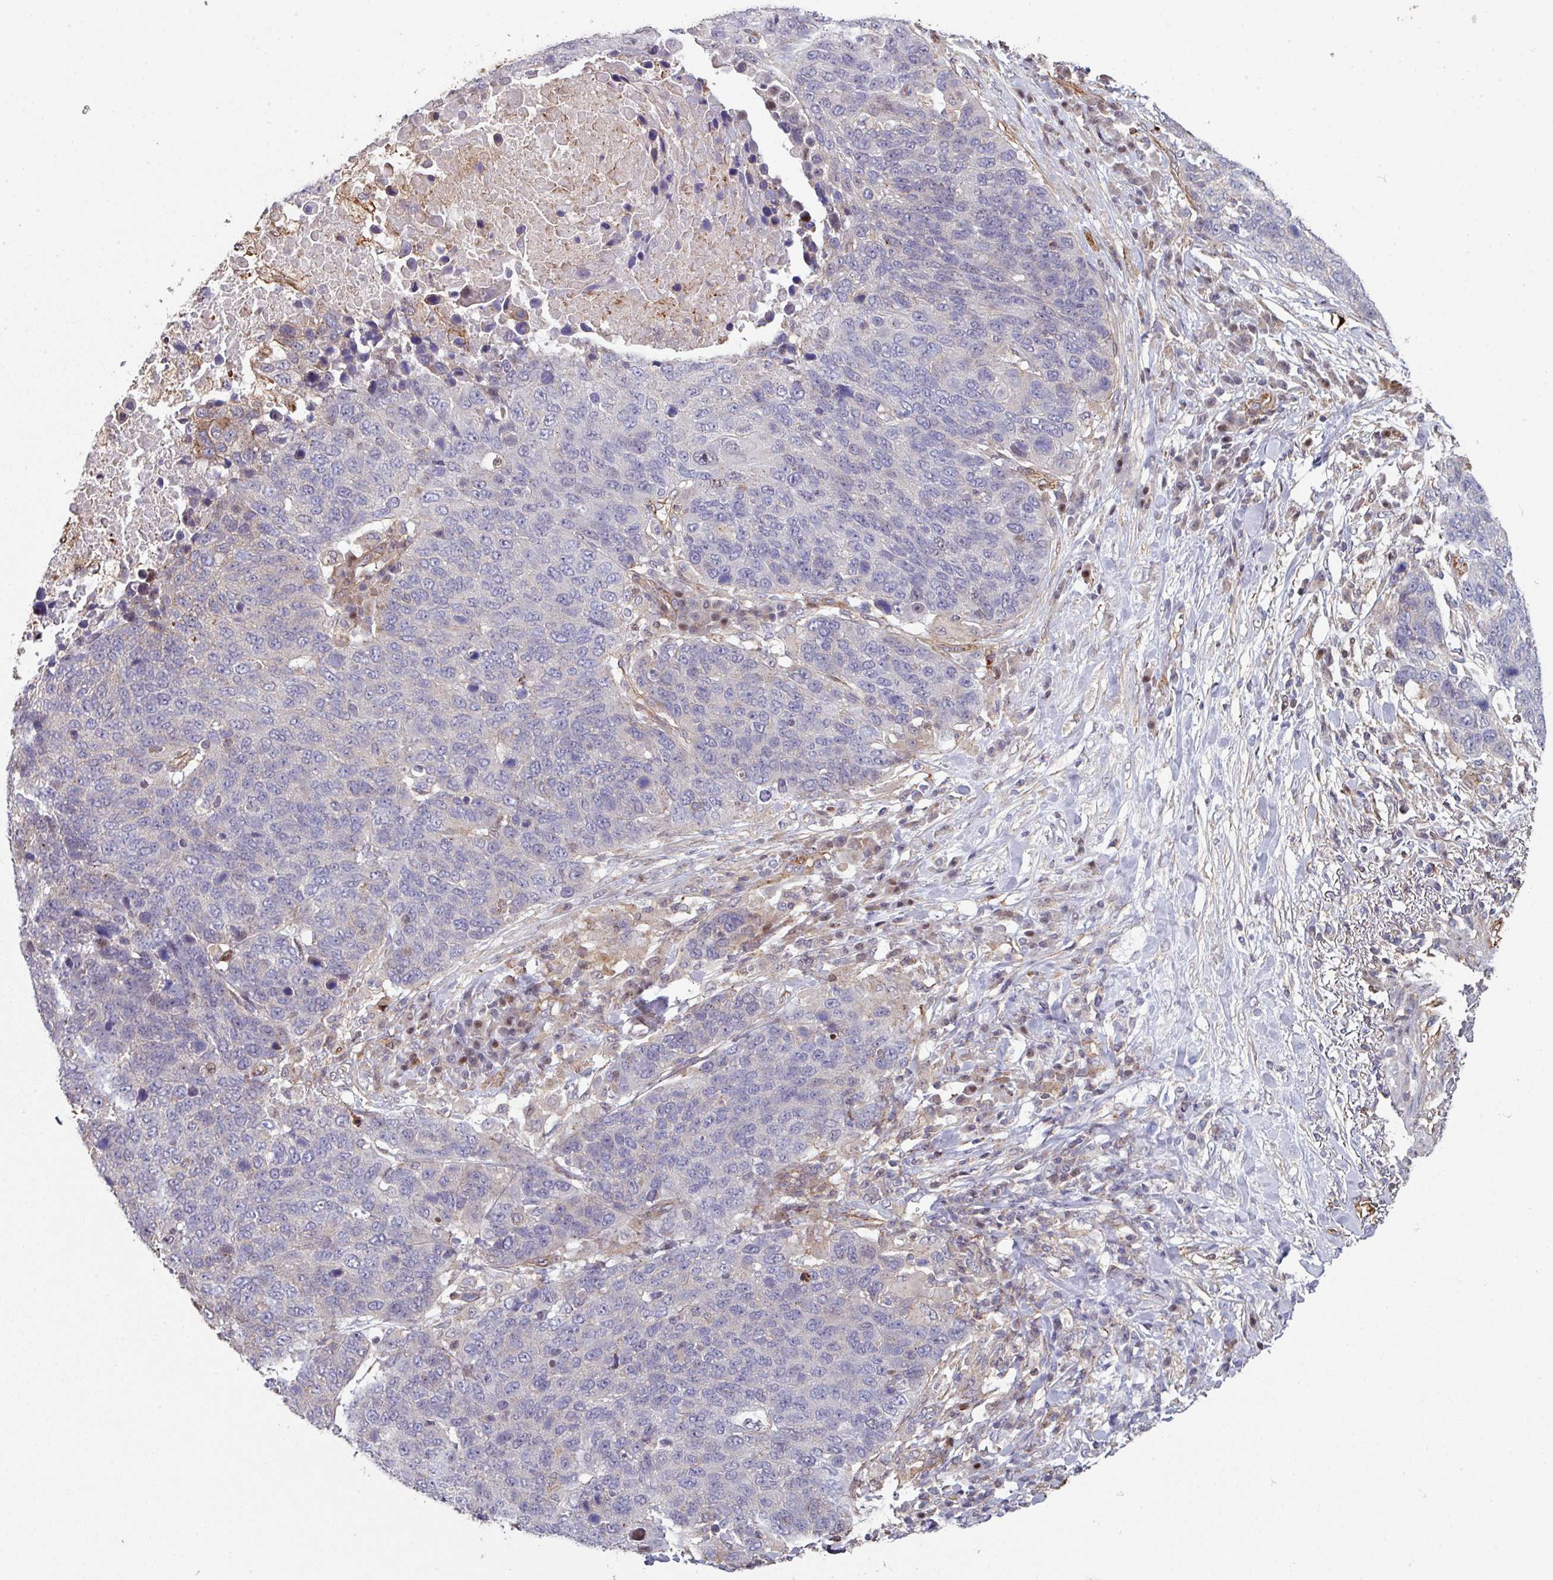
{"staining": {"intensity": "negative", "quantity": "none", "location": "none"}, "tissue": "lung cancer", "cell_type": "Tumor cells", "image_type": "cancer", "snomed": [{"axis": "morphology", "description": "Normal tissue, NOS"}, {"axis": "morphology", "description": "Squamous cell carcinoma, NOS"}, {"axis": "topography", "description": "Lymph node"}, {"axis": "topography", "description": "Lung"}], "caption": "High magnification brightfield microscopy of lung cancer stained with DAB (brown) and counterstained with hematoxylin (blue): tumor cells show no significant positivity.", "gene": "ANO9", "patient": {"sex": "male", "age": 66}}